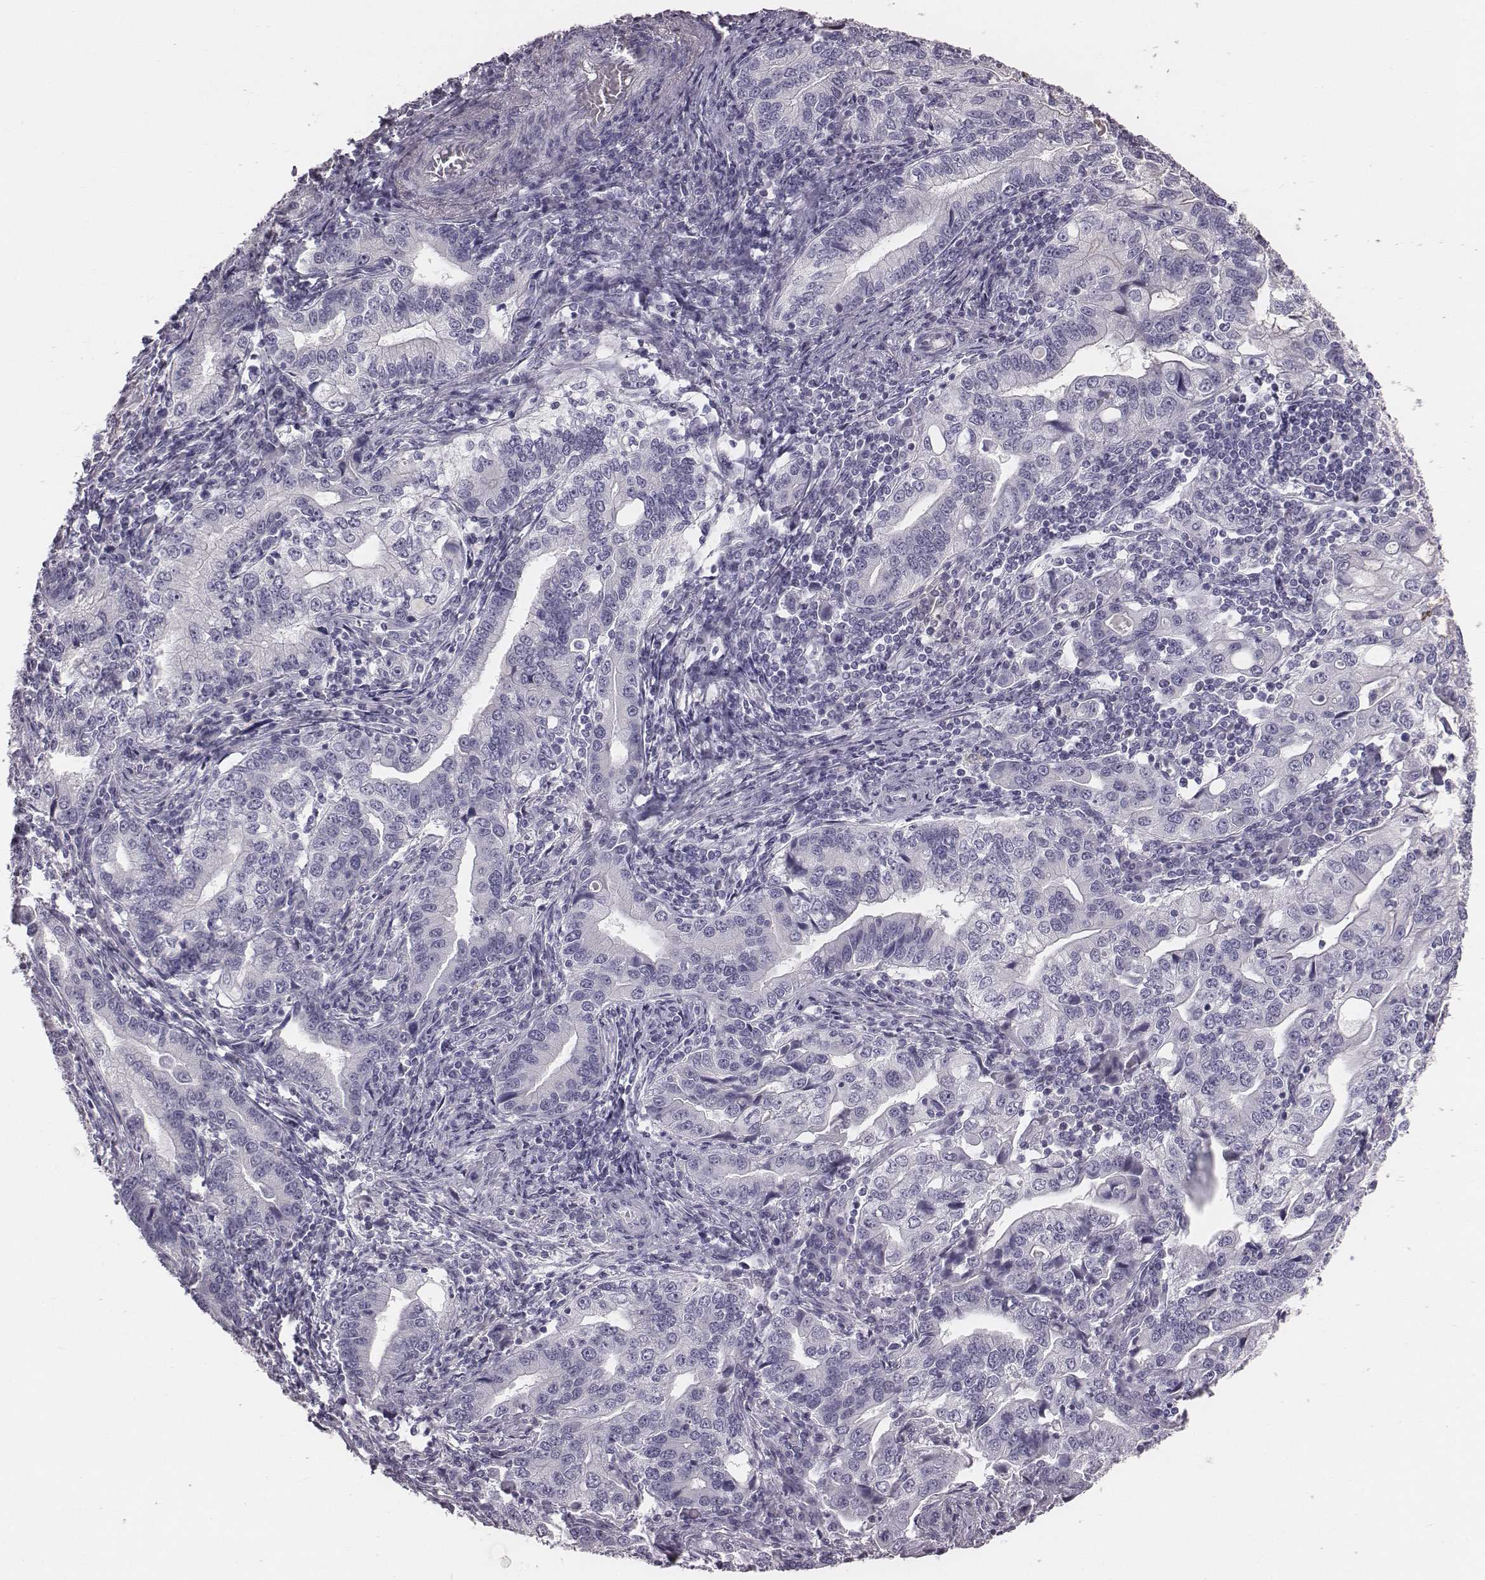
{"staining": {"intensity": "negative", "quantity": "none", "location": "none"}, "tissue": "stomach cancer", "cell_type": "Tumor cells", "image_type": "cancer", "snomed": [{"axis": "morphology", "description": "Adenocarcinoma, NOS"}, {"axis": "topography", "description": "Stomach, lower"}], "caption": "High power microscopy histopathology image of an immunohistochemistry micrograph of adenocarcinoma (stomach), revealing no significant positivity in tumor cells. (DAB immunohistochemistry, high magnification).", "gene": "C6orf58", "patient": {"sex": "female", "age": 72}}